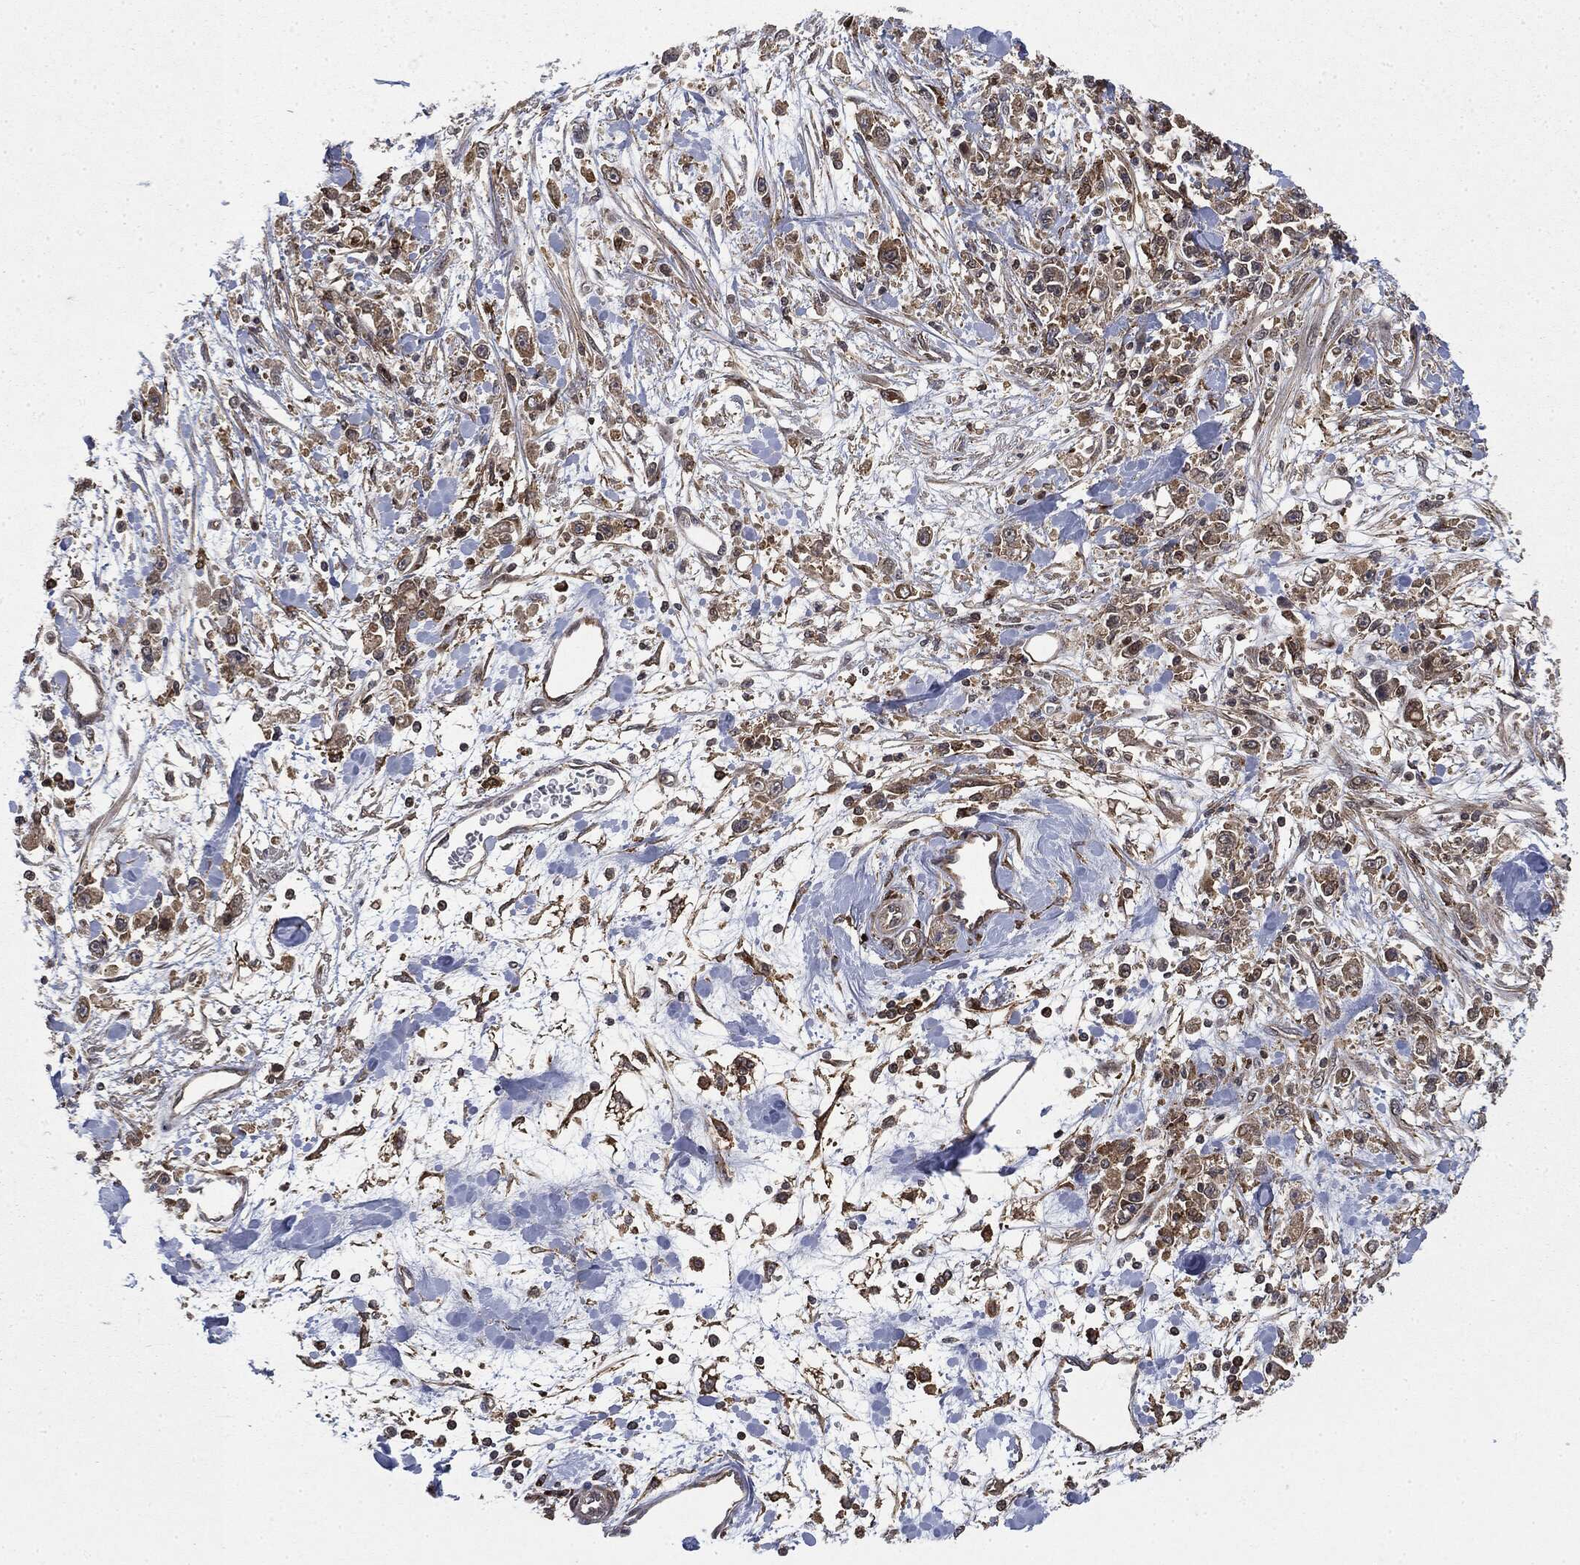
{"staining": {"intensity": "weak", "quantity": ">75%", "location": "cytoplasmic/membranous"}, "tissue": "stomach cancer", "cell_type": "Tumor cells", "image_type": "cancer", "snomed": [{"axis": "morphology", "description": "Adenocarcinoma, NOS"}, {"axis": "topography", "description": "Stomach"}], "caption": "Weak cytoplasmic/membranous protein staining is present in approximately >75% of tumor cells in adenocarcinoma (stomach).", "gene": "SNX5", "patient": {"sex": "female", "age": 59}}